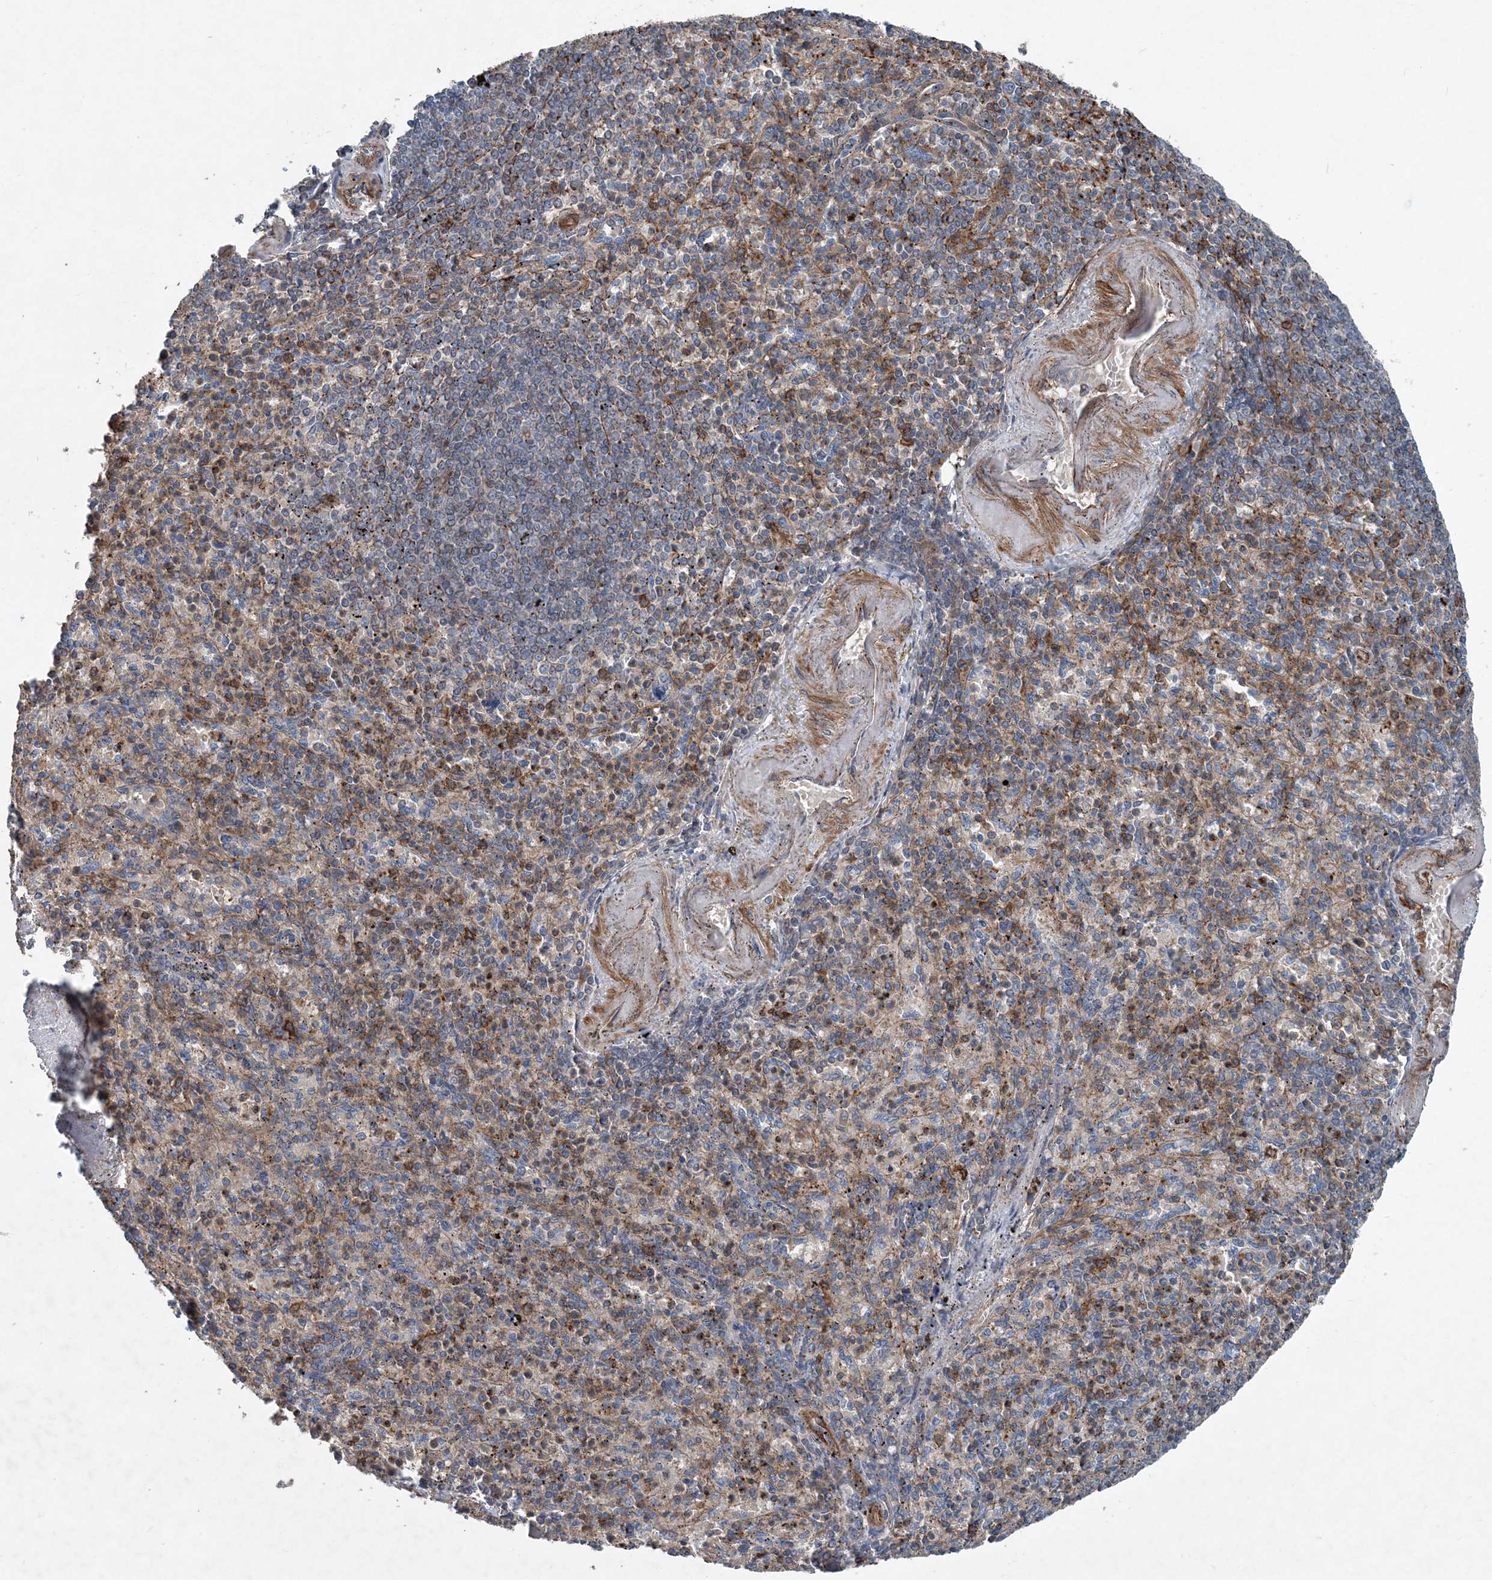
{"staining": {"intensity": "moderate", "quantity": "25%-75%", "location": "cytoplasmic/membranous"}, "tissue": "spleen", "cell_type": "Cells in red pulp", "image_type": "normal", "snomed": [{"axis": "morphology", "description": "Normal tissue, NOS"}, {"axis": "topography", "description": "Spleen"}], "caption": "Immunohistochemical staining of unremarkable human spleen reveals 25%-75% levels of moderate cytoplasmic/membranous protein staining in about 25%-75% of cells in red pulp. The protein of interest is stained brown, and the nuclei are stained in blue (DAB IHC with brightfield microscopy, high magnification).", "gene": "DGUOK", "patient": {"sex": "female", "age": 74}}